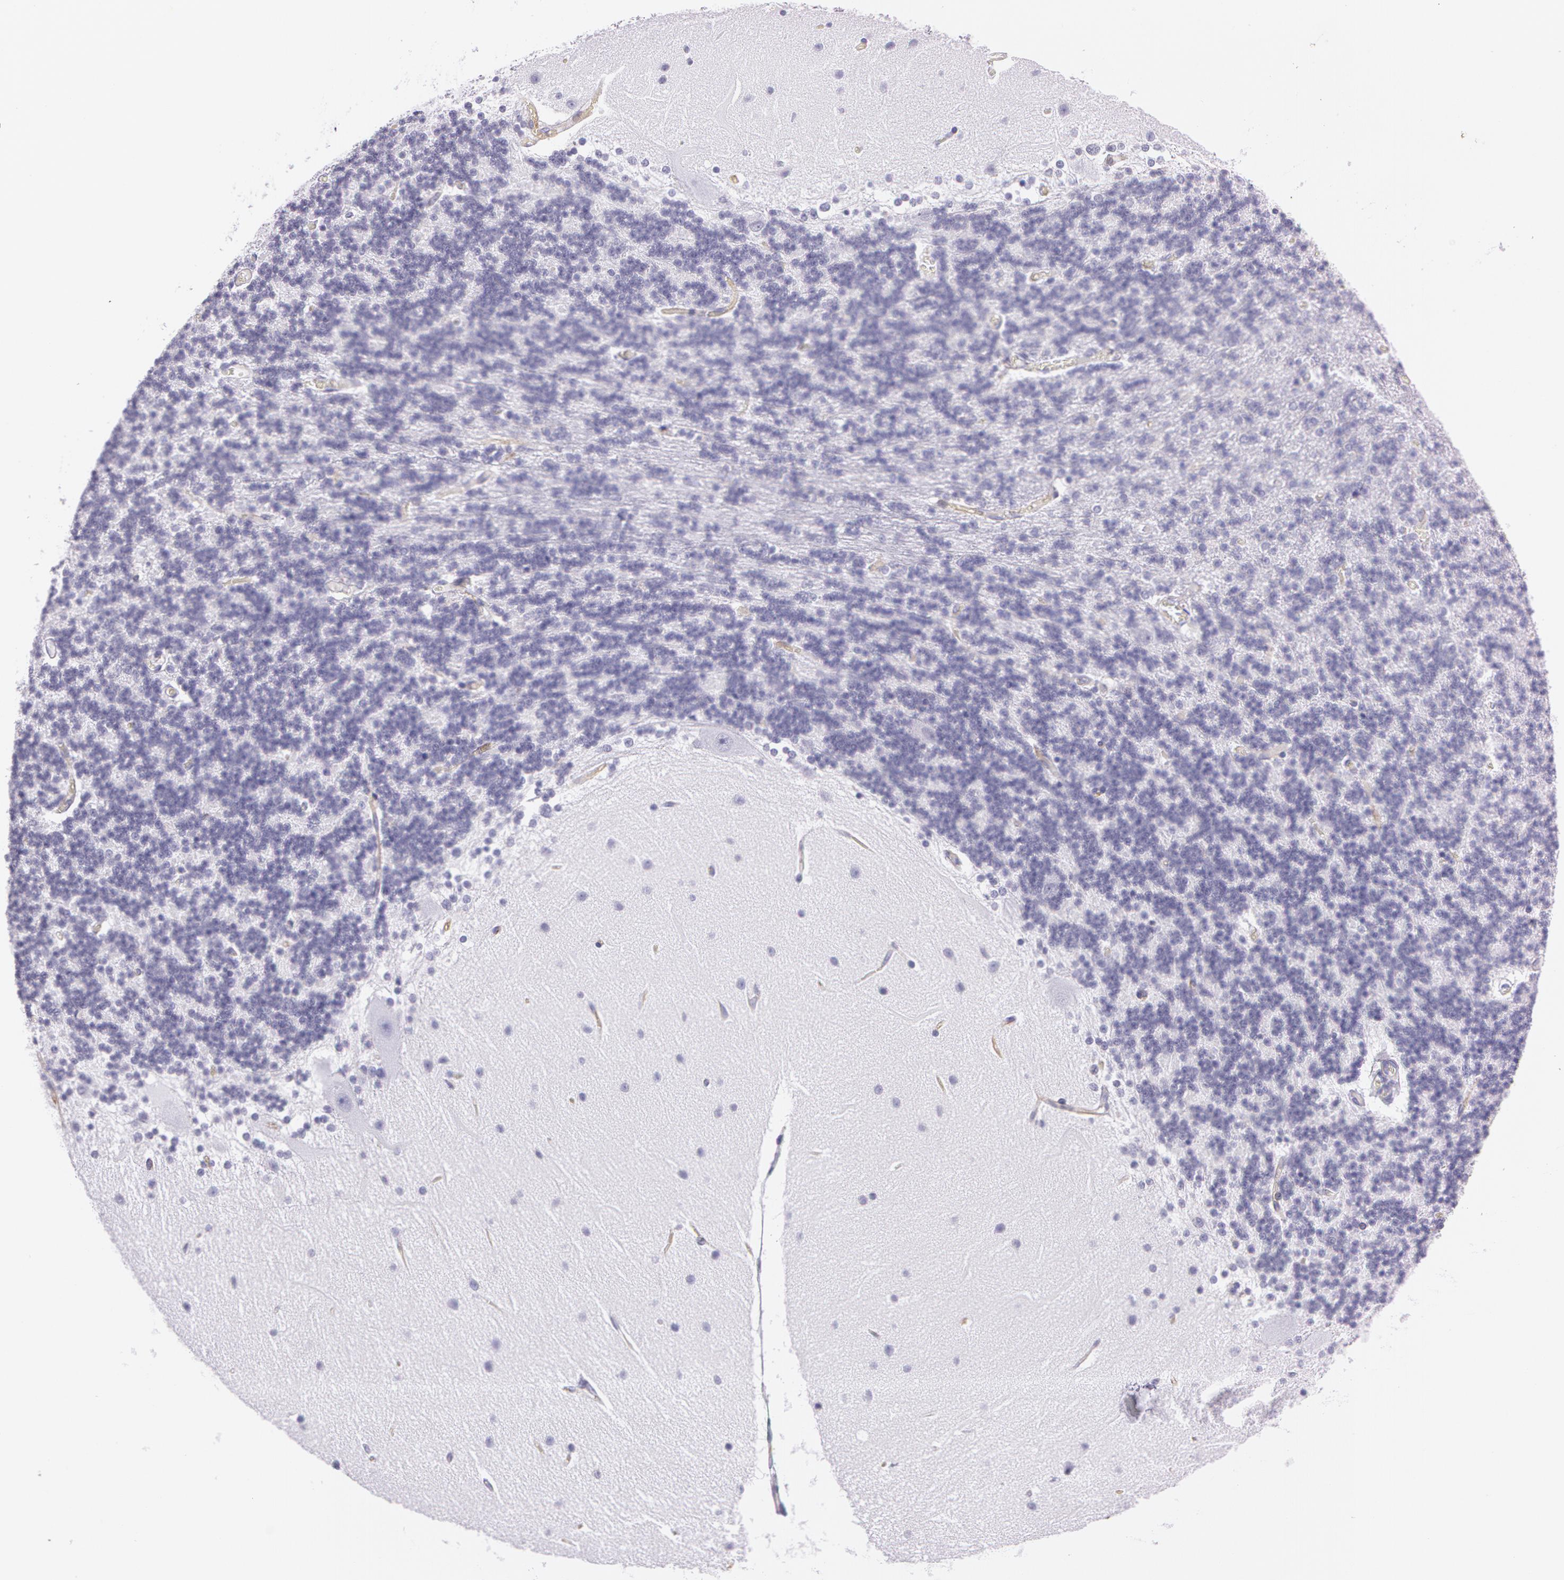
{"staining": {"intensity": "negative", "quantity": "none", "location": "none"}, "tissue": "cerebellum", "cell_type": "Cells in granular layer", "image_type": "normal", "snomed": [{"axis": "morphology", "description": "Normal tissue, NOS"}, {"axis": "topography", "description": "Cerebellum"}], "caption": "The image displays no staining of cells in granular layer in benign cerebellum.", "gene": "LY75", "patient": {"sex": "female", "age": 54}}